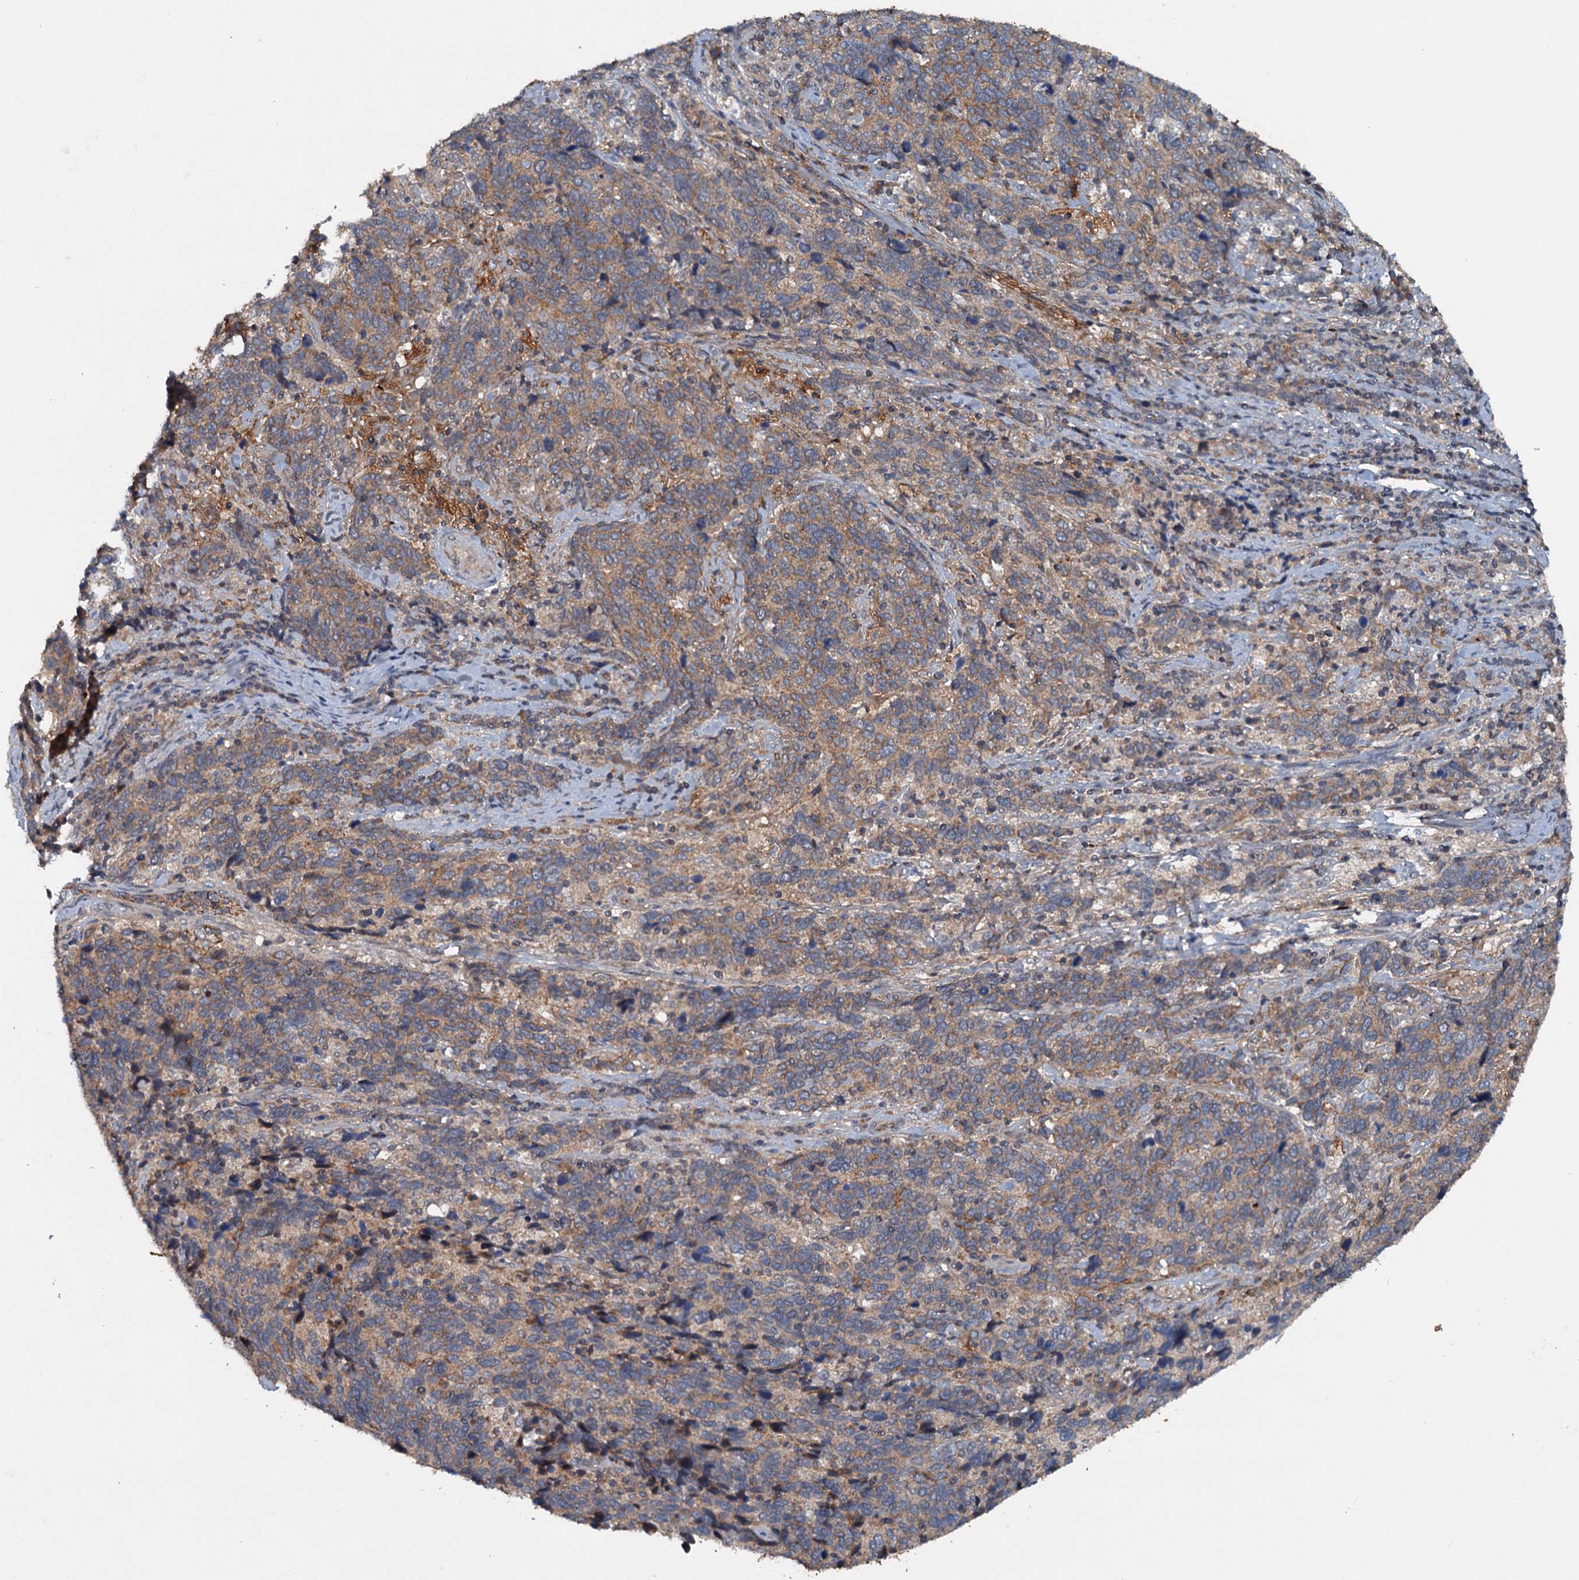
{"staining": {"intensity": "moderate", "quantity": ">75%", "location": "cytoplasmic/membranous"}, "tissue": "cervical cancer", "cell_type": "Tumor cells", "image_type": "cancer", "snomed": [{"axis": "morphology", "description": "Squamous cell carcinoma, NOS"}, {"axis": "topography", "description": "Cervix"}], "caption": "Cervical cancer (squamous cell carcinoma) stained with immunohistochemistry (IHC) displays moderate cytoplasmic/membranous expression in approximately >75% of tumor cells.", "gene": "N4BP2L2", "patient": {"sex": "female", "age": 41}}